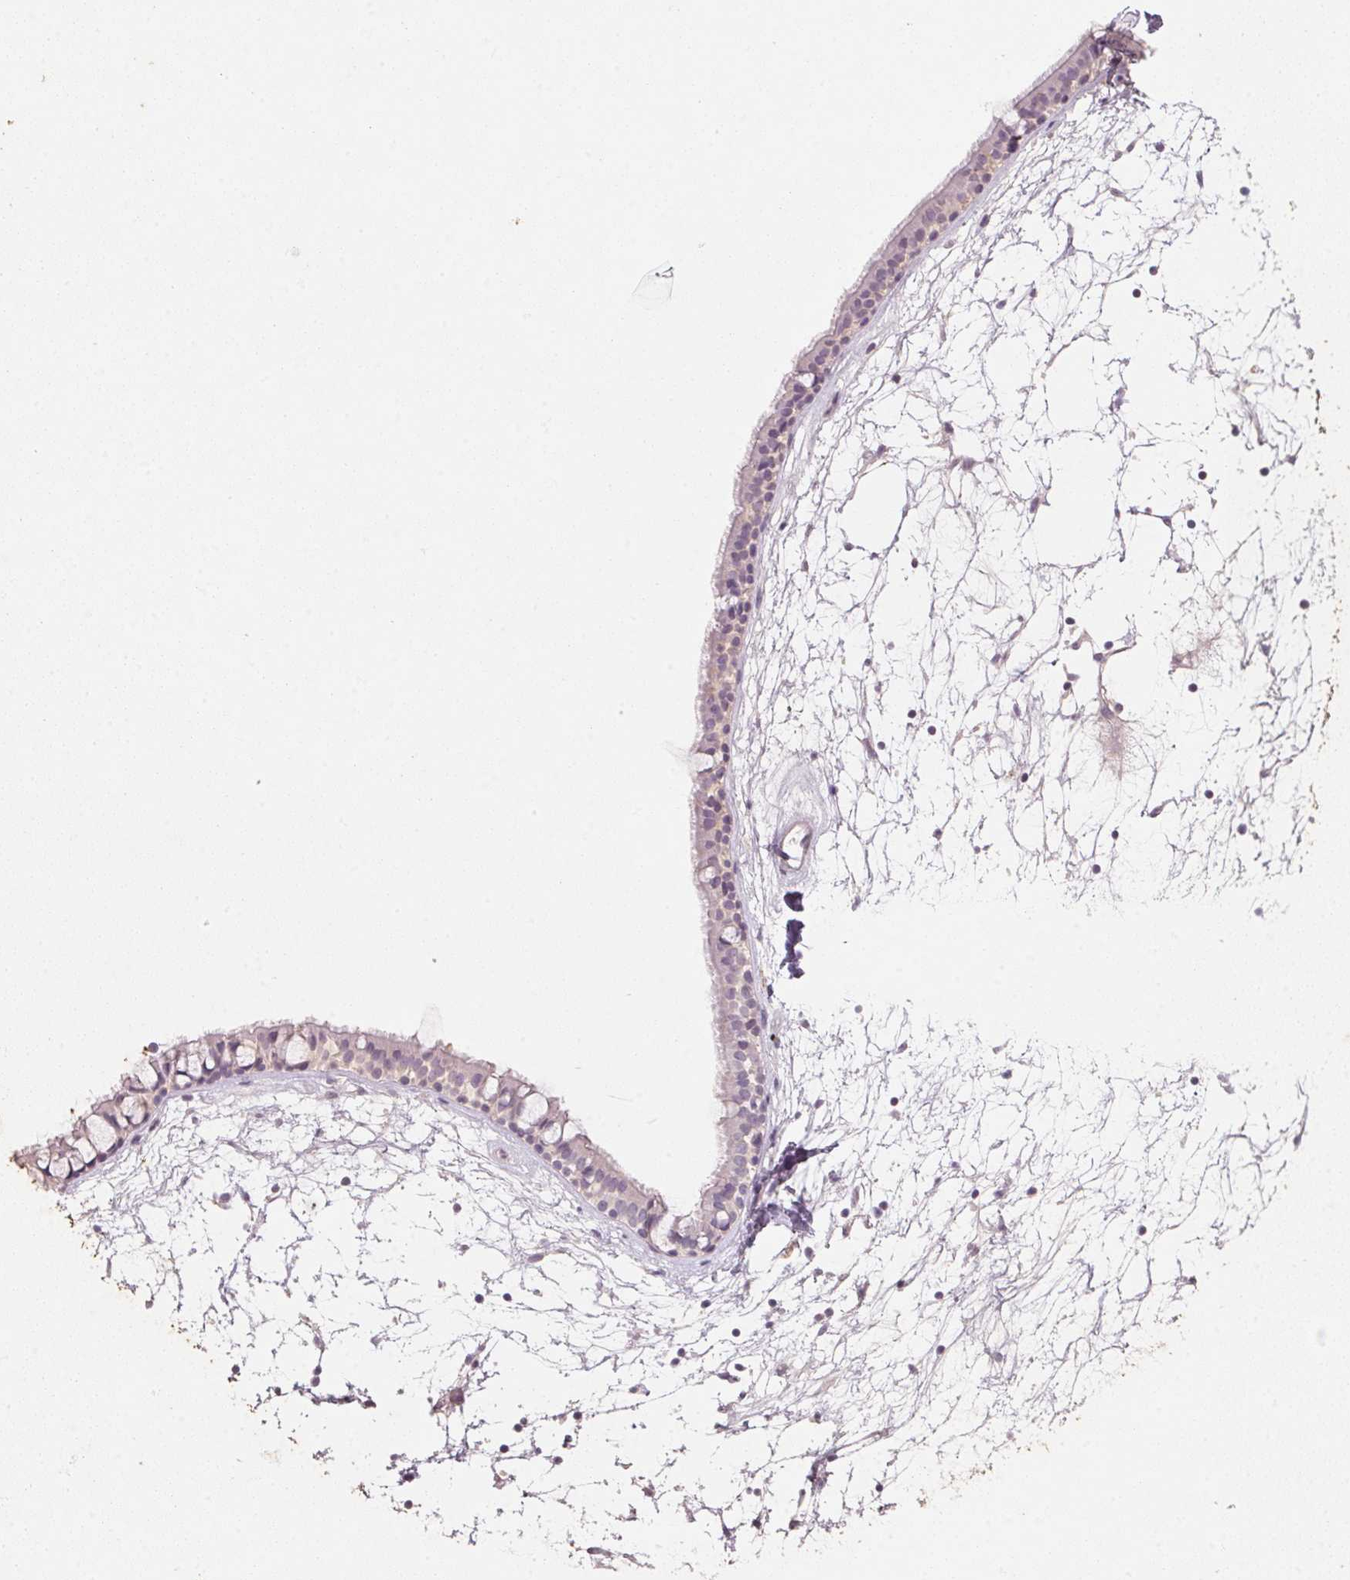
{"staining": {"intensity": "negative", "quantity": "none", "location": "none"}, "tissue": "nasopharynx", "cell_type": "Respiratory epithelial cells", "image_type": "normal", "snomed": [{"axis": "morphology", "description": "Normal tissue, NOS"}, {"axis": "topography", "description": "Nasopharynx"}], "caption": "Micrograph shows no significant protein staining in respiratory epithelial cells of unremarkable nasopharynx. Brightfield microscopy of immunohistochemistry stained with DAB (brown) and hematoxylin (blue), captured at high magnification.", "gene": "CXCL5", "patient": {"sex": "male", "age": 68}}